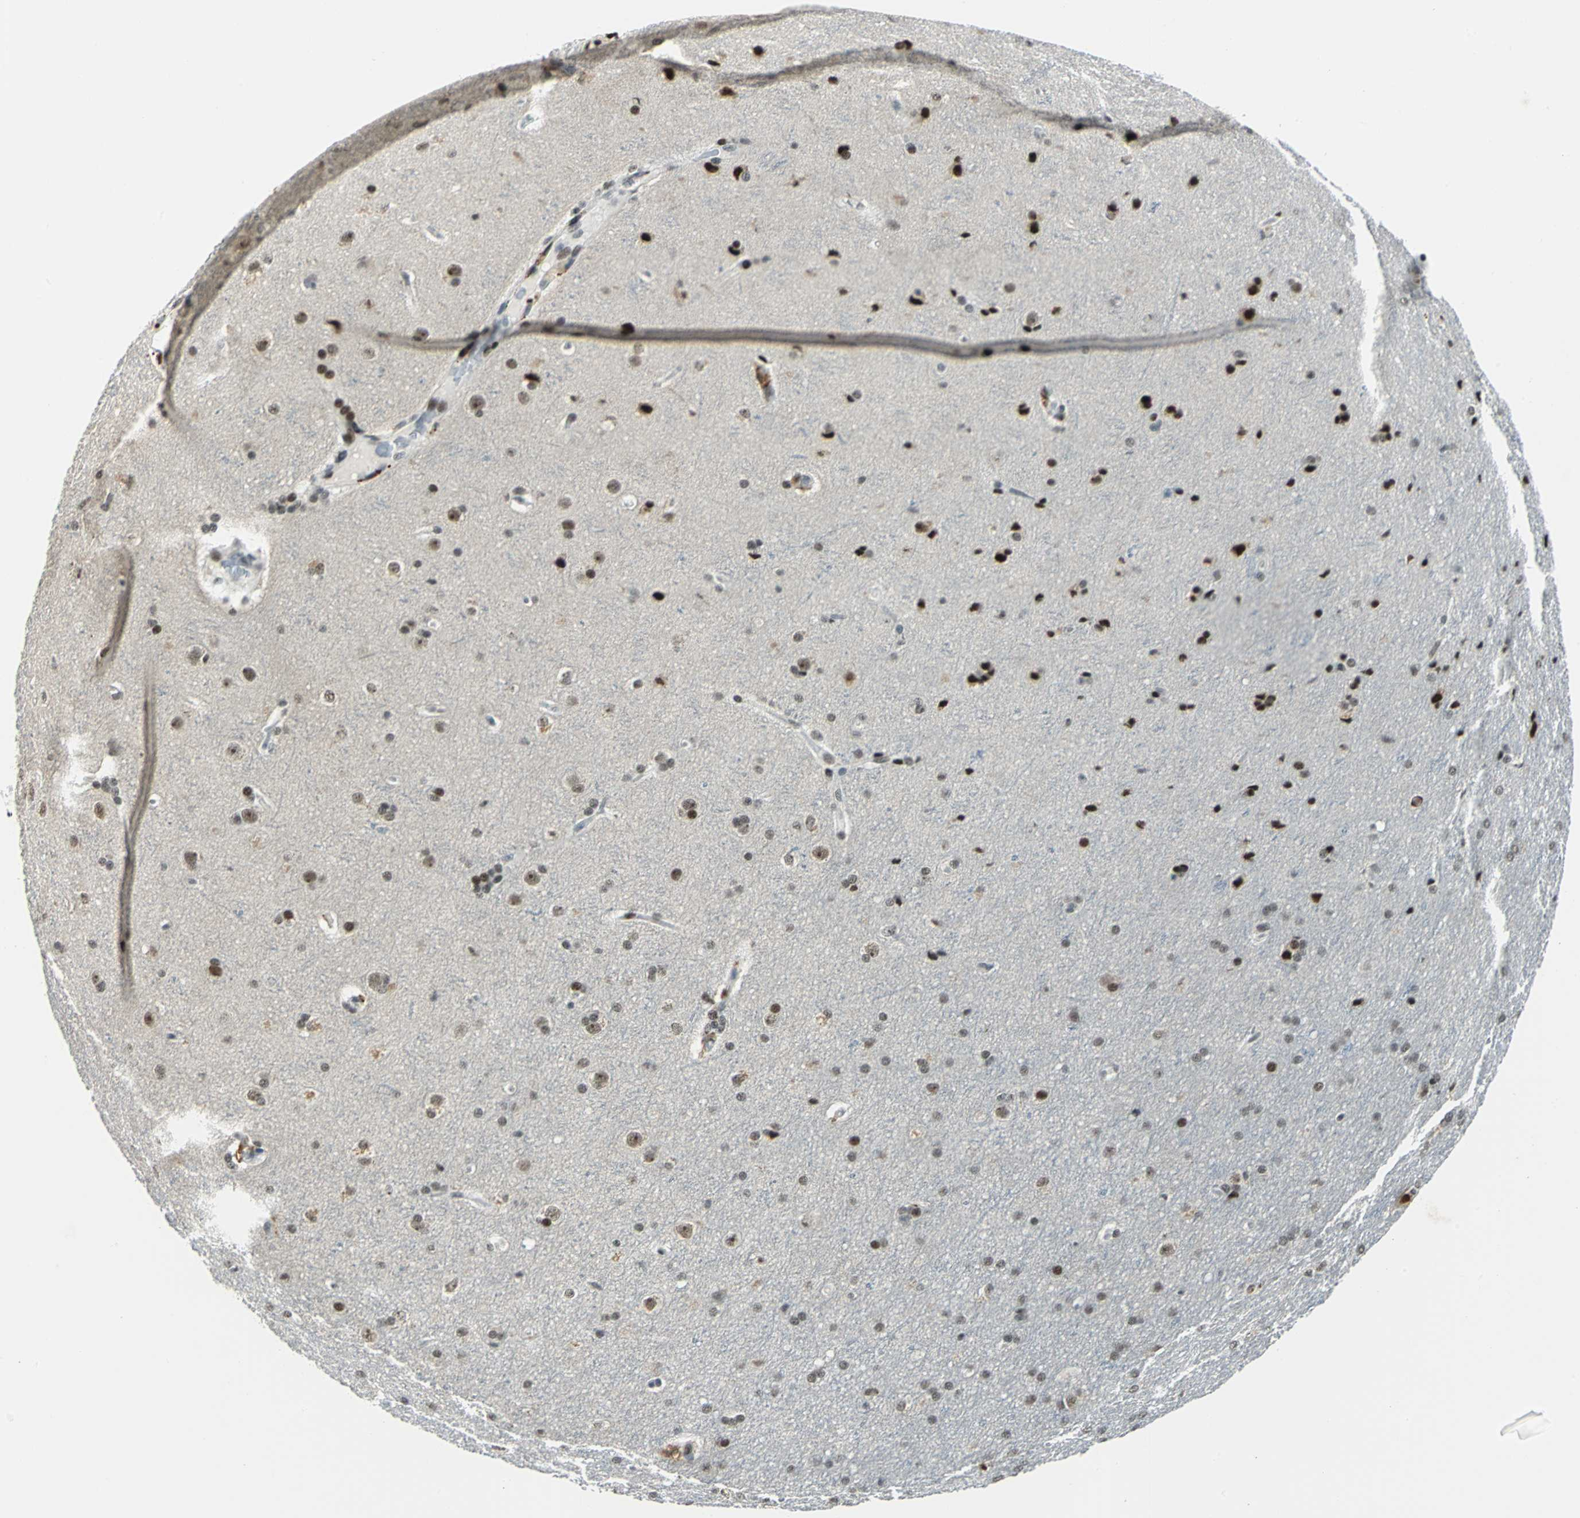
{"staining": {"intensity": "strong", "quantity": ">75%", "location": "nuclear"}, "tissue": "glioma", "cell_type": "Tumor cells", "image_type": "cancer", "snomed": [{"axis": "morphology", "description": "Glioma, malignant, Low grade"}, {"axis": "topography", "description": "Brain"}], "caption": "Immunohistochemistry image of malignant glioma (low-grade) stained for a protein (brown), which displays high levels of strong nuclear positivity in about >75% of tumor cells.", "gene": "KAT6B", "patient": {"sex": "female", "age": 32}}